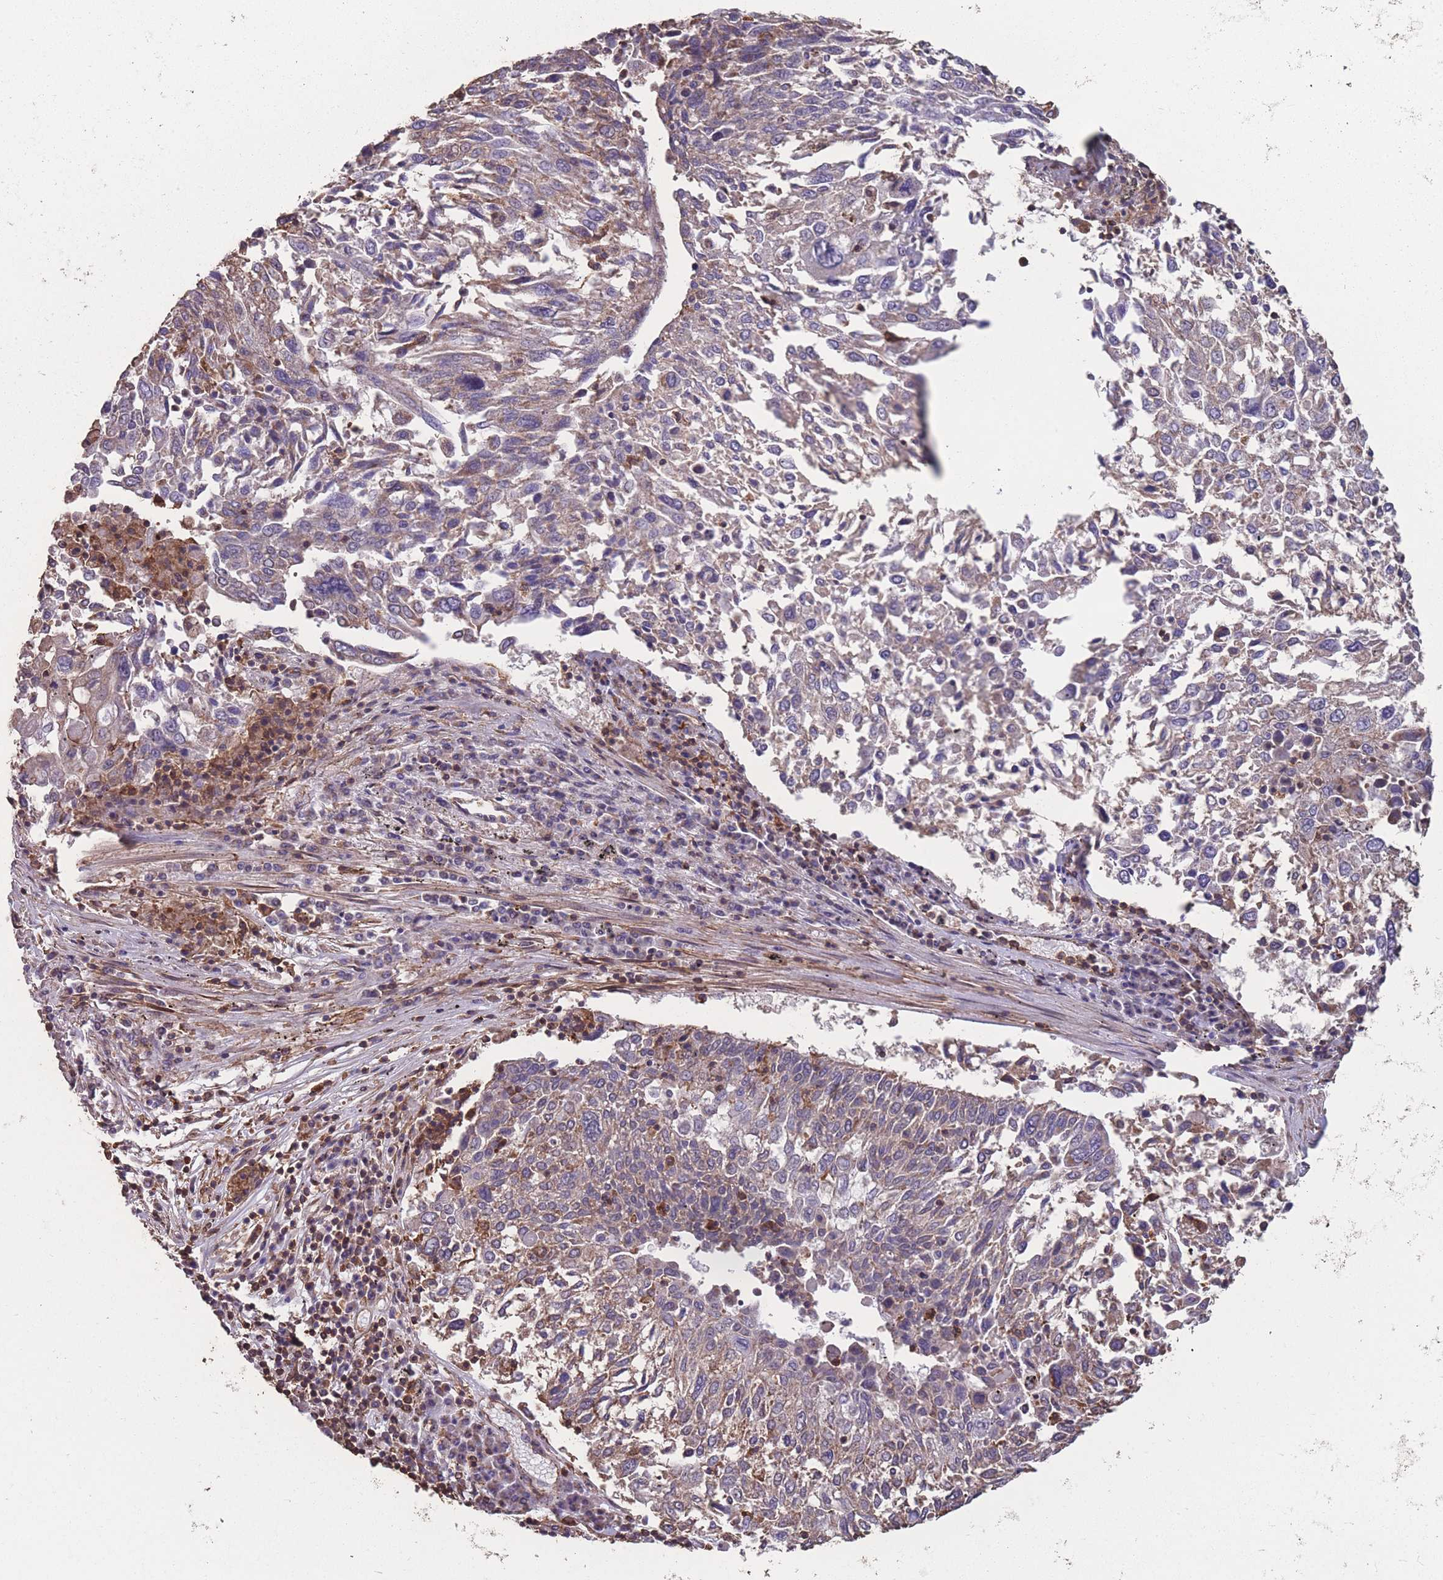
{"staining": {"intensity": "weak", "quantity": "<25%", "location": "cytoplasmic/membranous"}, "tissue": "lung cancer", "cell_type": "Tumor cells", "image_type": "cancer", "snomed": [{"axis": "morphology", "description": "Squamous cell carcinoma, NOS"}, {"axis": "topography", "description": "Lung"}], "caption": "The image shows no significant staining in tumor cells of lung cancer.", "gene": "NUDT21", "patient": {"sex": "male", "age": 65}}